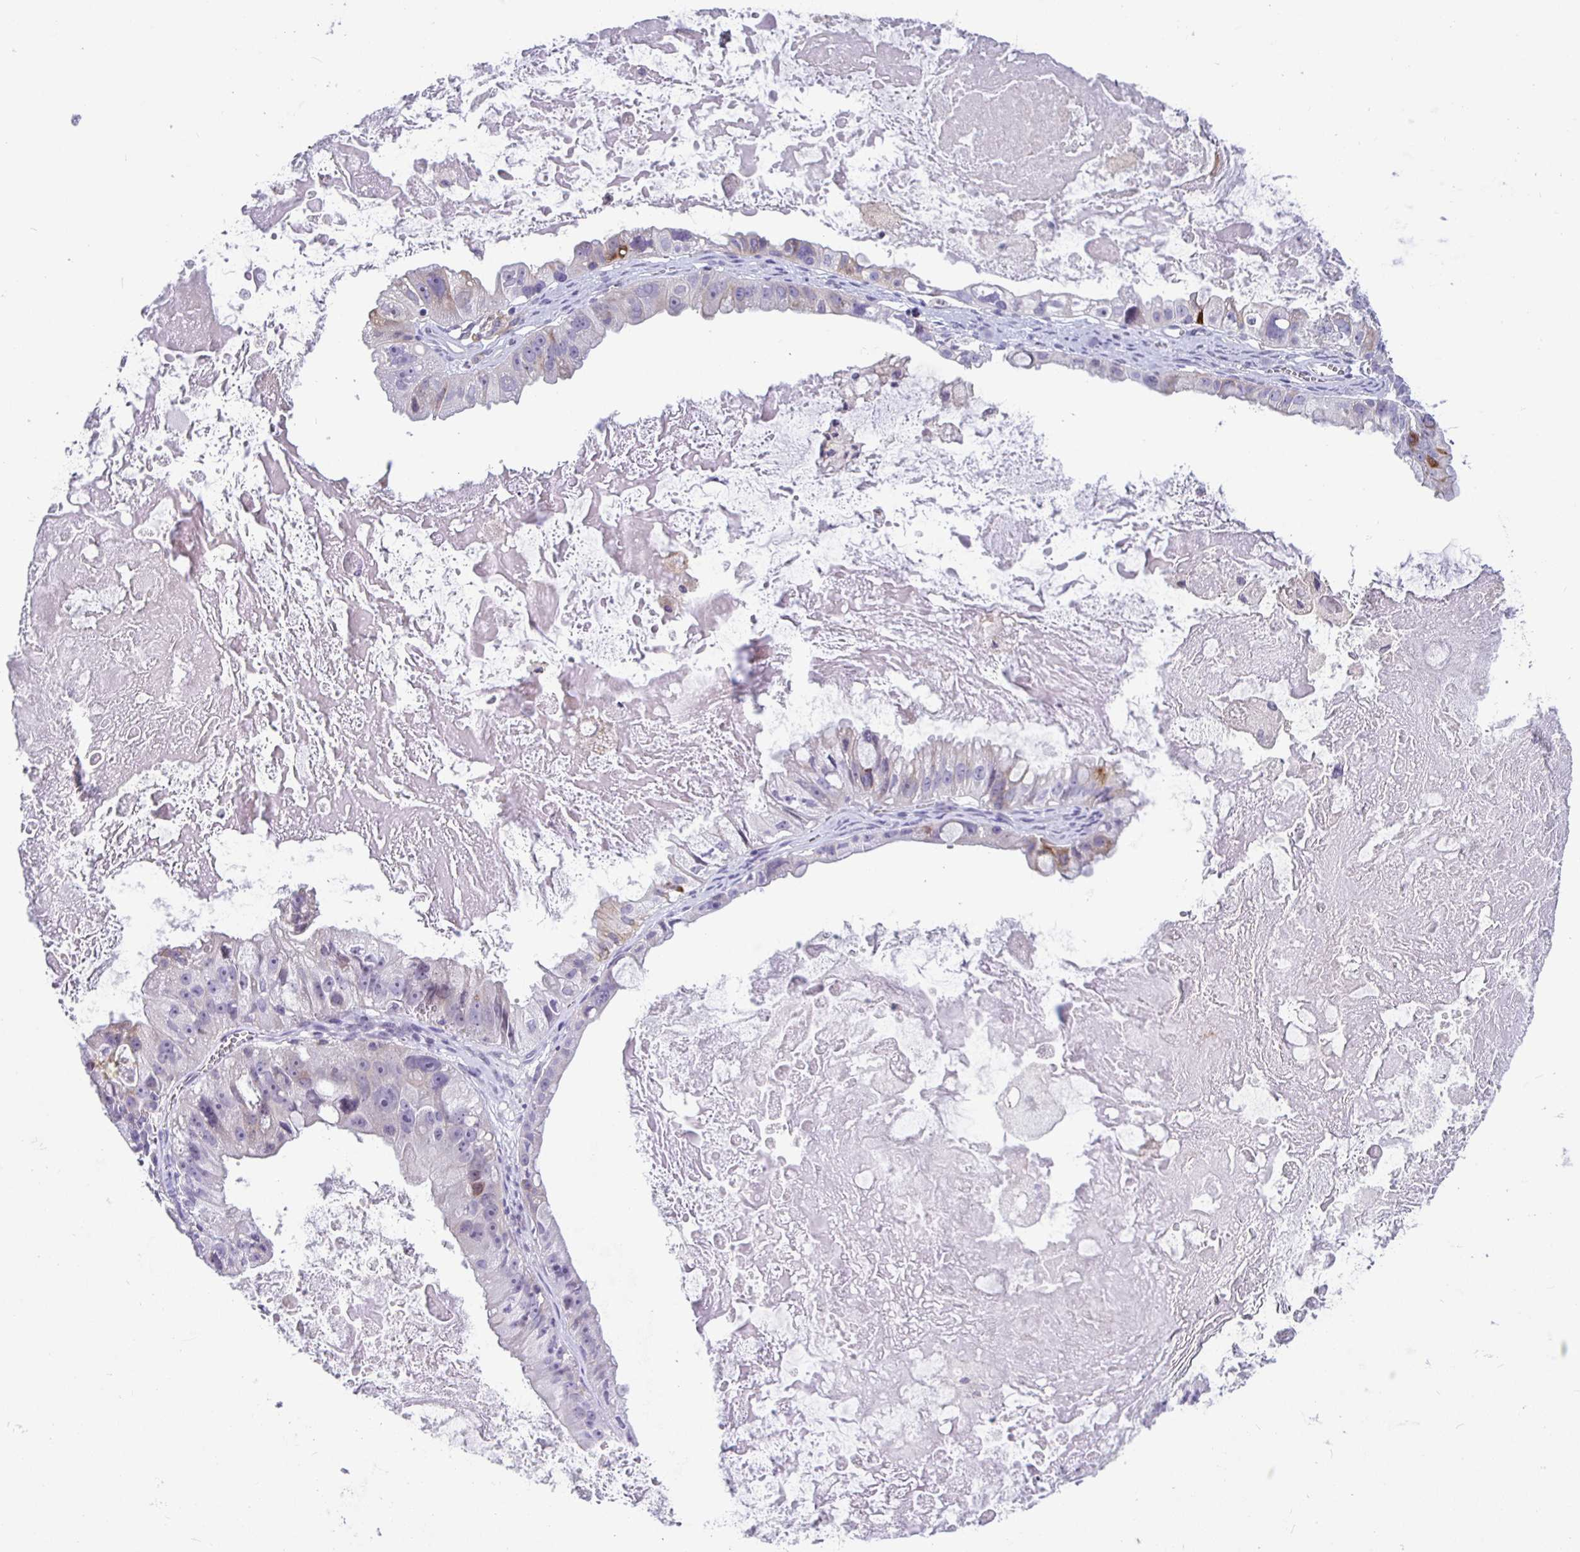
{"staining": {"intensity": "negative", "quantity": "none", "location": "none"}, "tissue": "ovarian cancer", "cell_type": "Tumor cells", "image_type": "cancer", "snomed": [{"axis": "morphology", "description": "Cystadenocarcinoma, mucinous, NOS"}, {"axis": "topography", "description": "Ovary"}], "caption": "There is no significant expression in tumor cells of ovarian cancer (mucinous cystadenocarcinoma).", "gene": "SIRPA", "patient": {"sex": "female", "age": 61}}